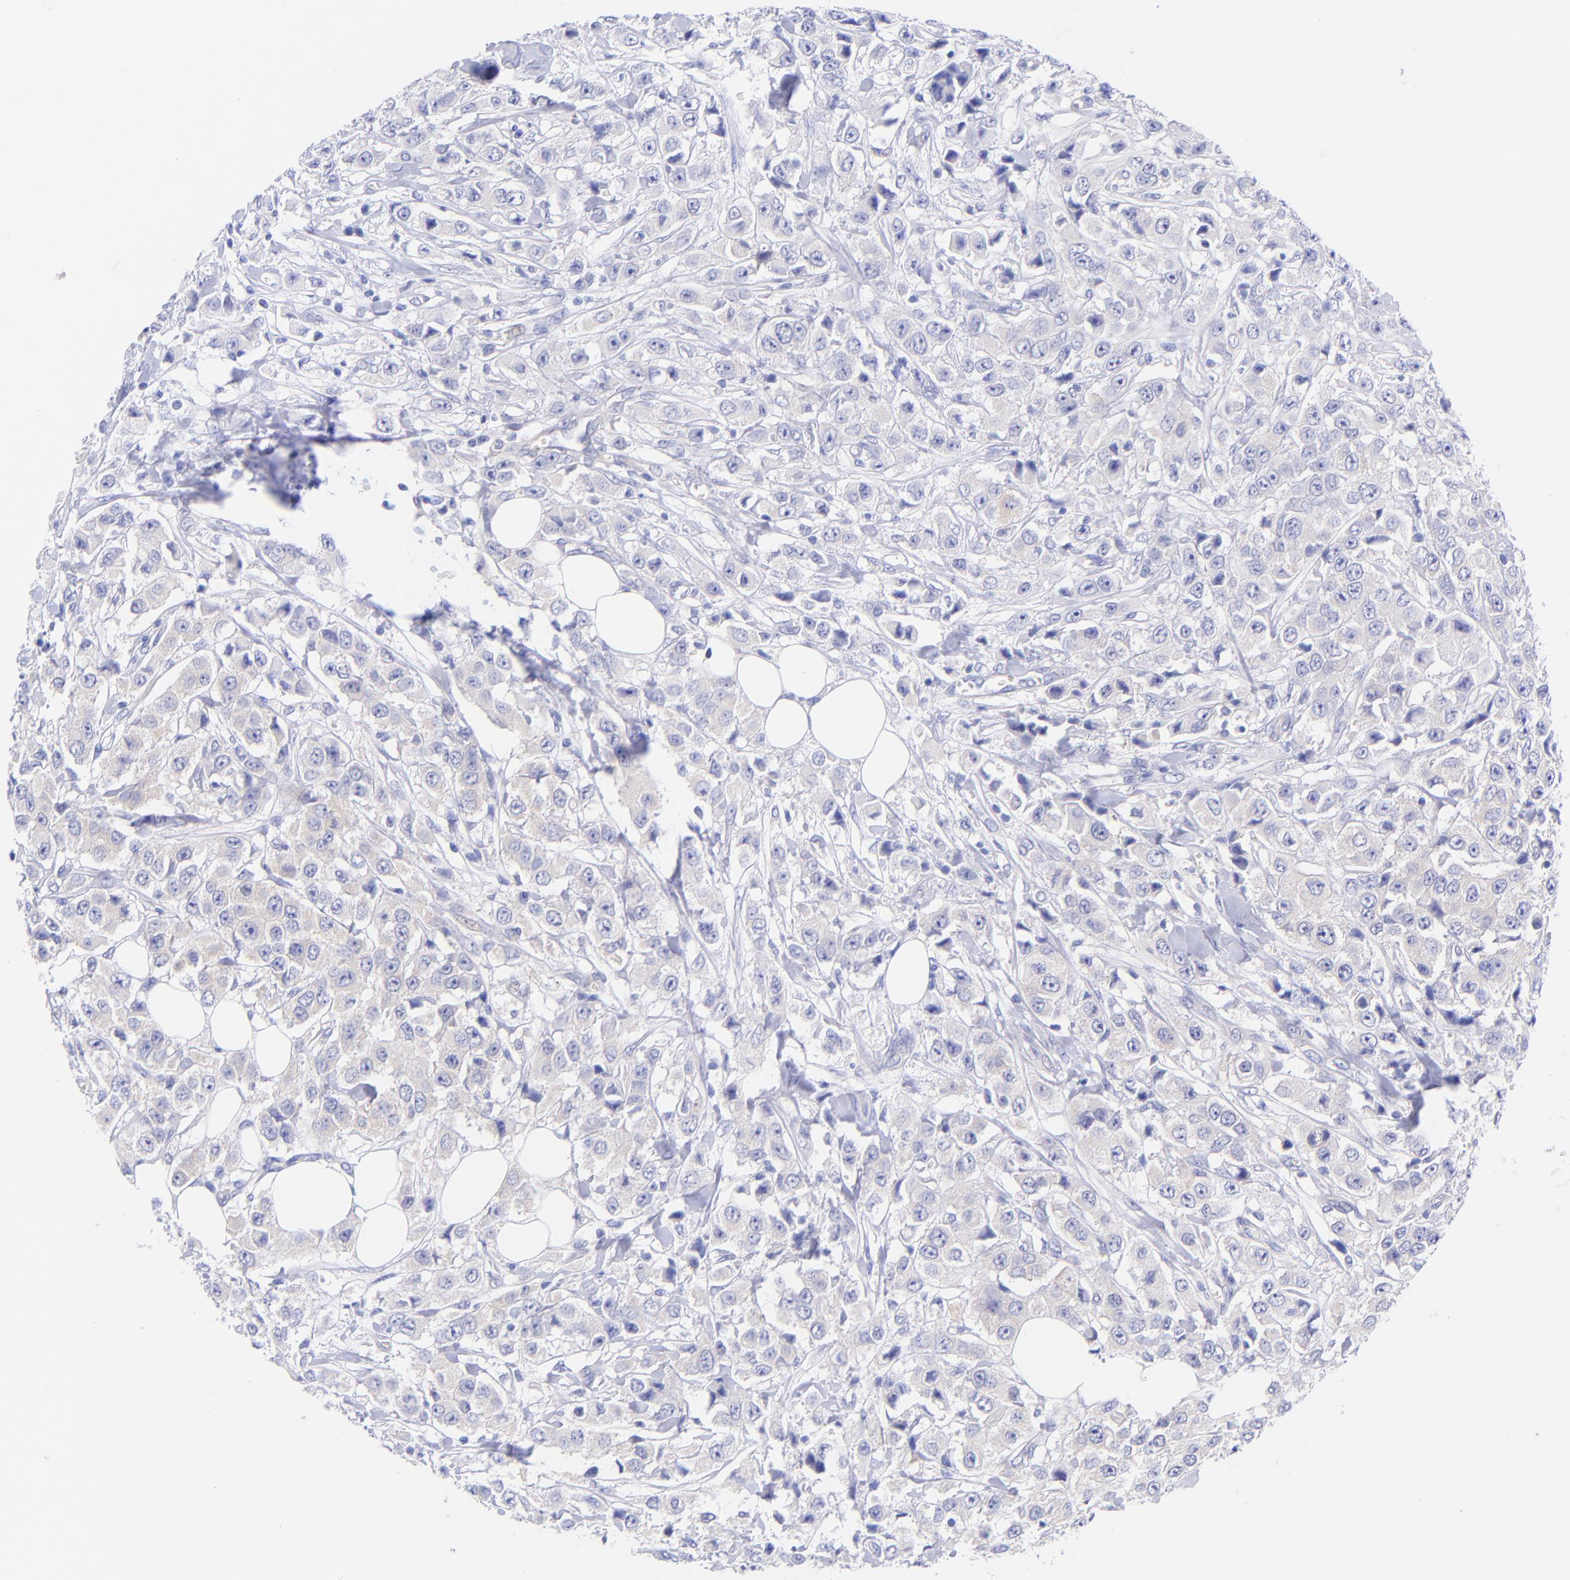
{"staining": {"intensity": "negative", "quantity": "none", "location": "none"}, "tissue": "breast cancer", "cell_type": "Tumor cells", "image_type": "cancer", "snomed": [{"axis": "morphology", "description": "Duct carcinoma"}, {"axis": "topography", "description": "Breast"}], "caption": "Breast cancer was stained to show a protein in brown. There is no significant positivity in tumor cells. (DAB (3,3'-diaminobenzidine) IHC with hematoxylin counter stain).", "gene": "GPHN", "patient": {"sex": "female", "age": 58}}